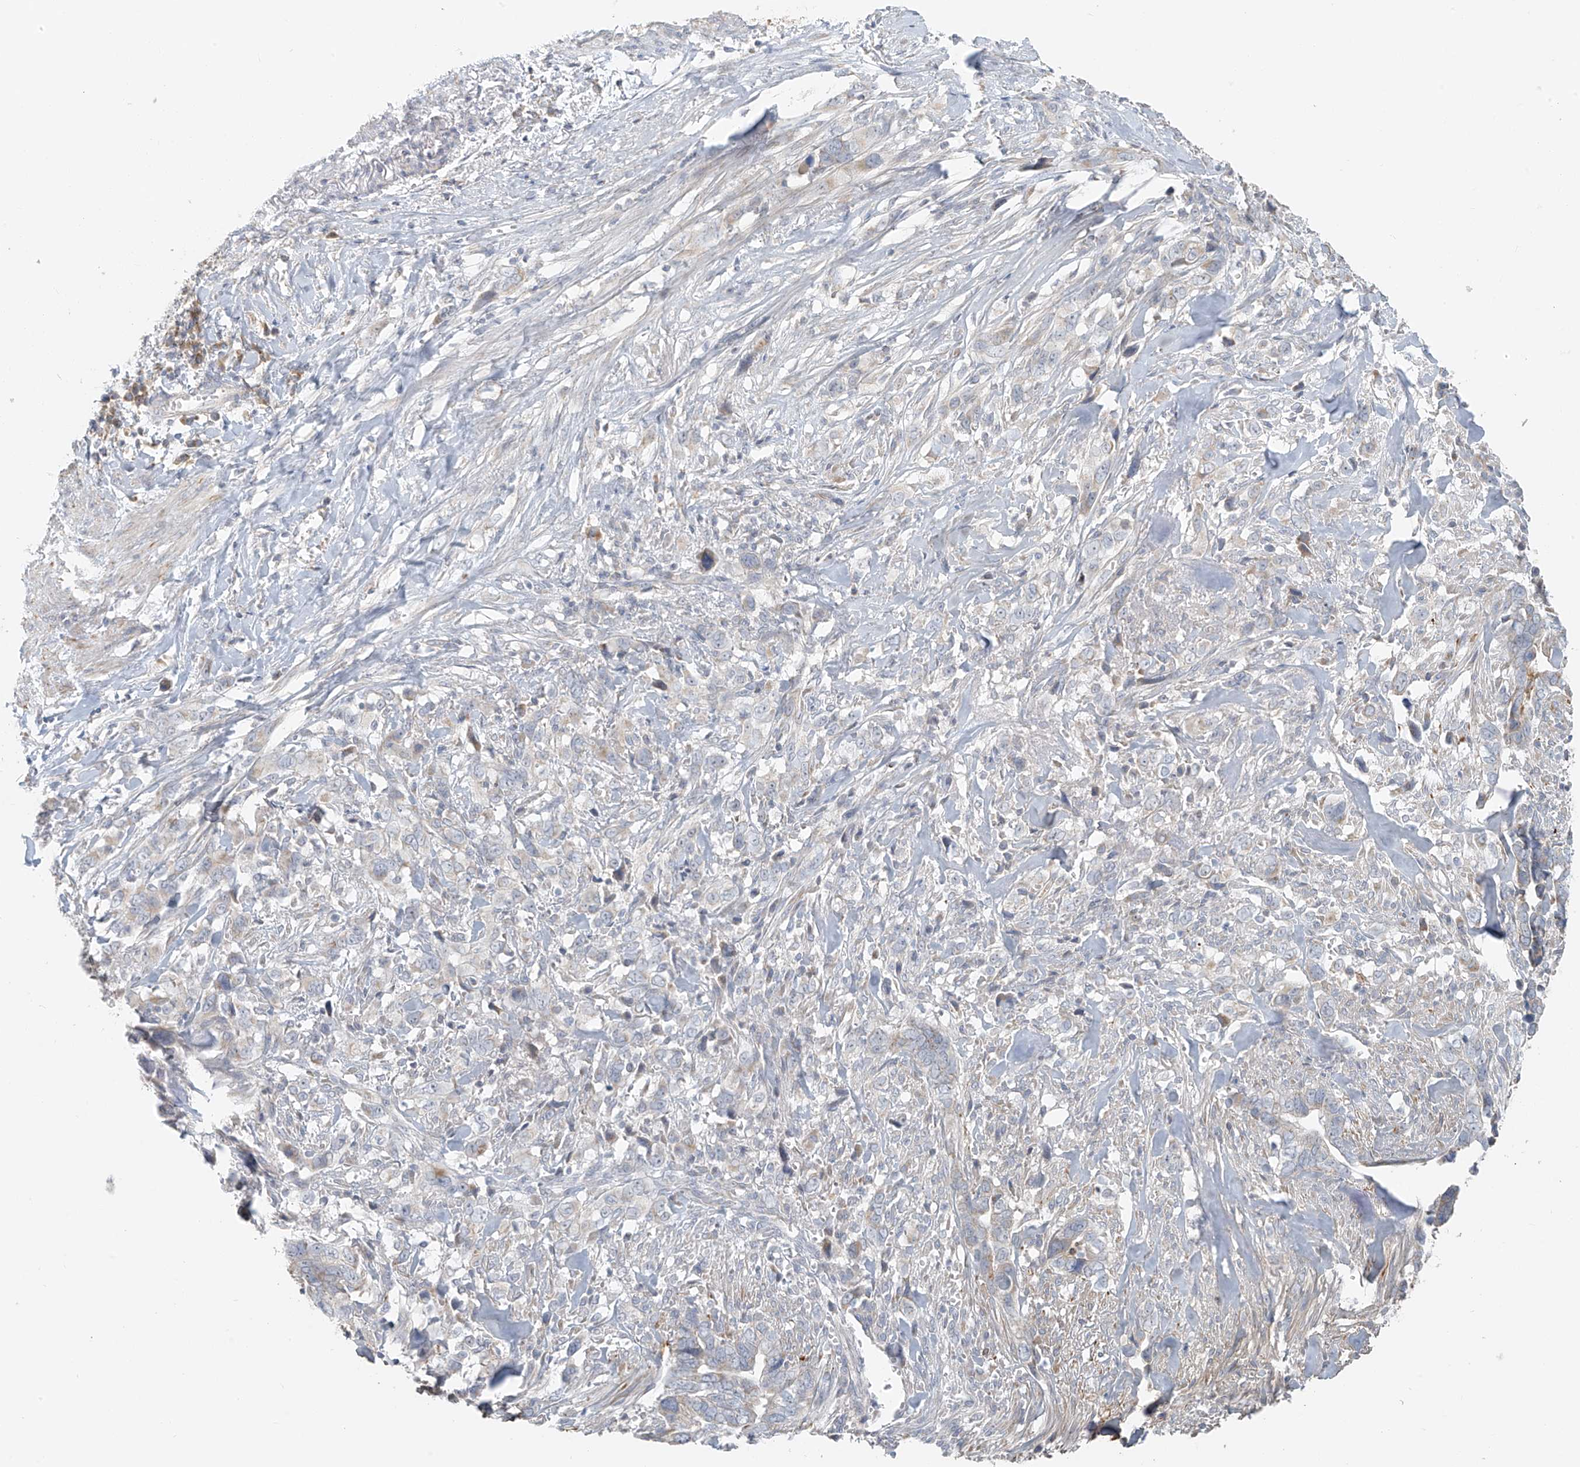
{"staining": {"intensity": "moderate", "quantity": "<25%", "location": "cytoplasmic/membranous"}, "tissue": "liver cancer", "cell_type": "Tumor cells", "image_type": "cancer", "snomed": [{"axis": "morphology", "description": "Cholangiocarcinoma"}, {"axis": "topography", "description": "Liver"}], "caption": "An immunohistochemistry (IHC) micrograph of neoplastic tissue is shown. Protein staining in brown highlights moderate cytoplasmic/membranous positivity in liver cancer within tumor cells.", "gene": "UST", "patient": {"sex": "female", "age": 79}}